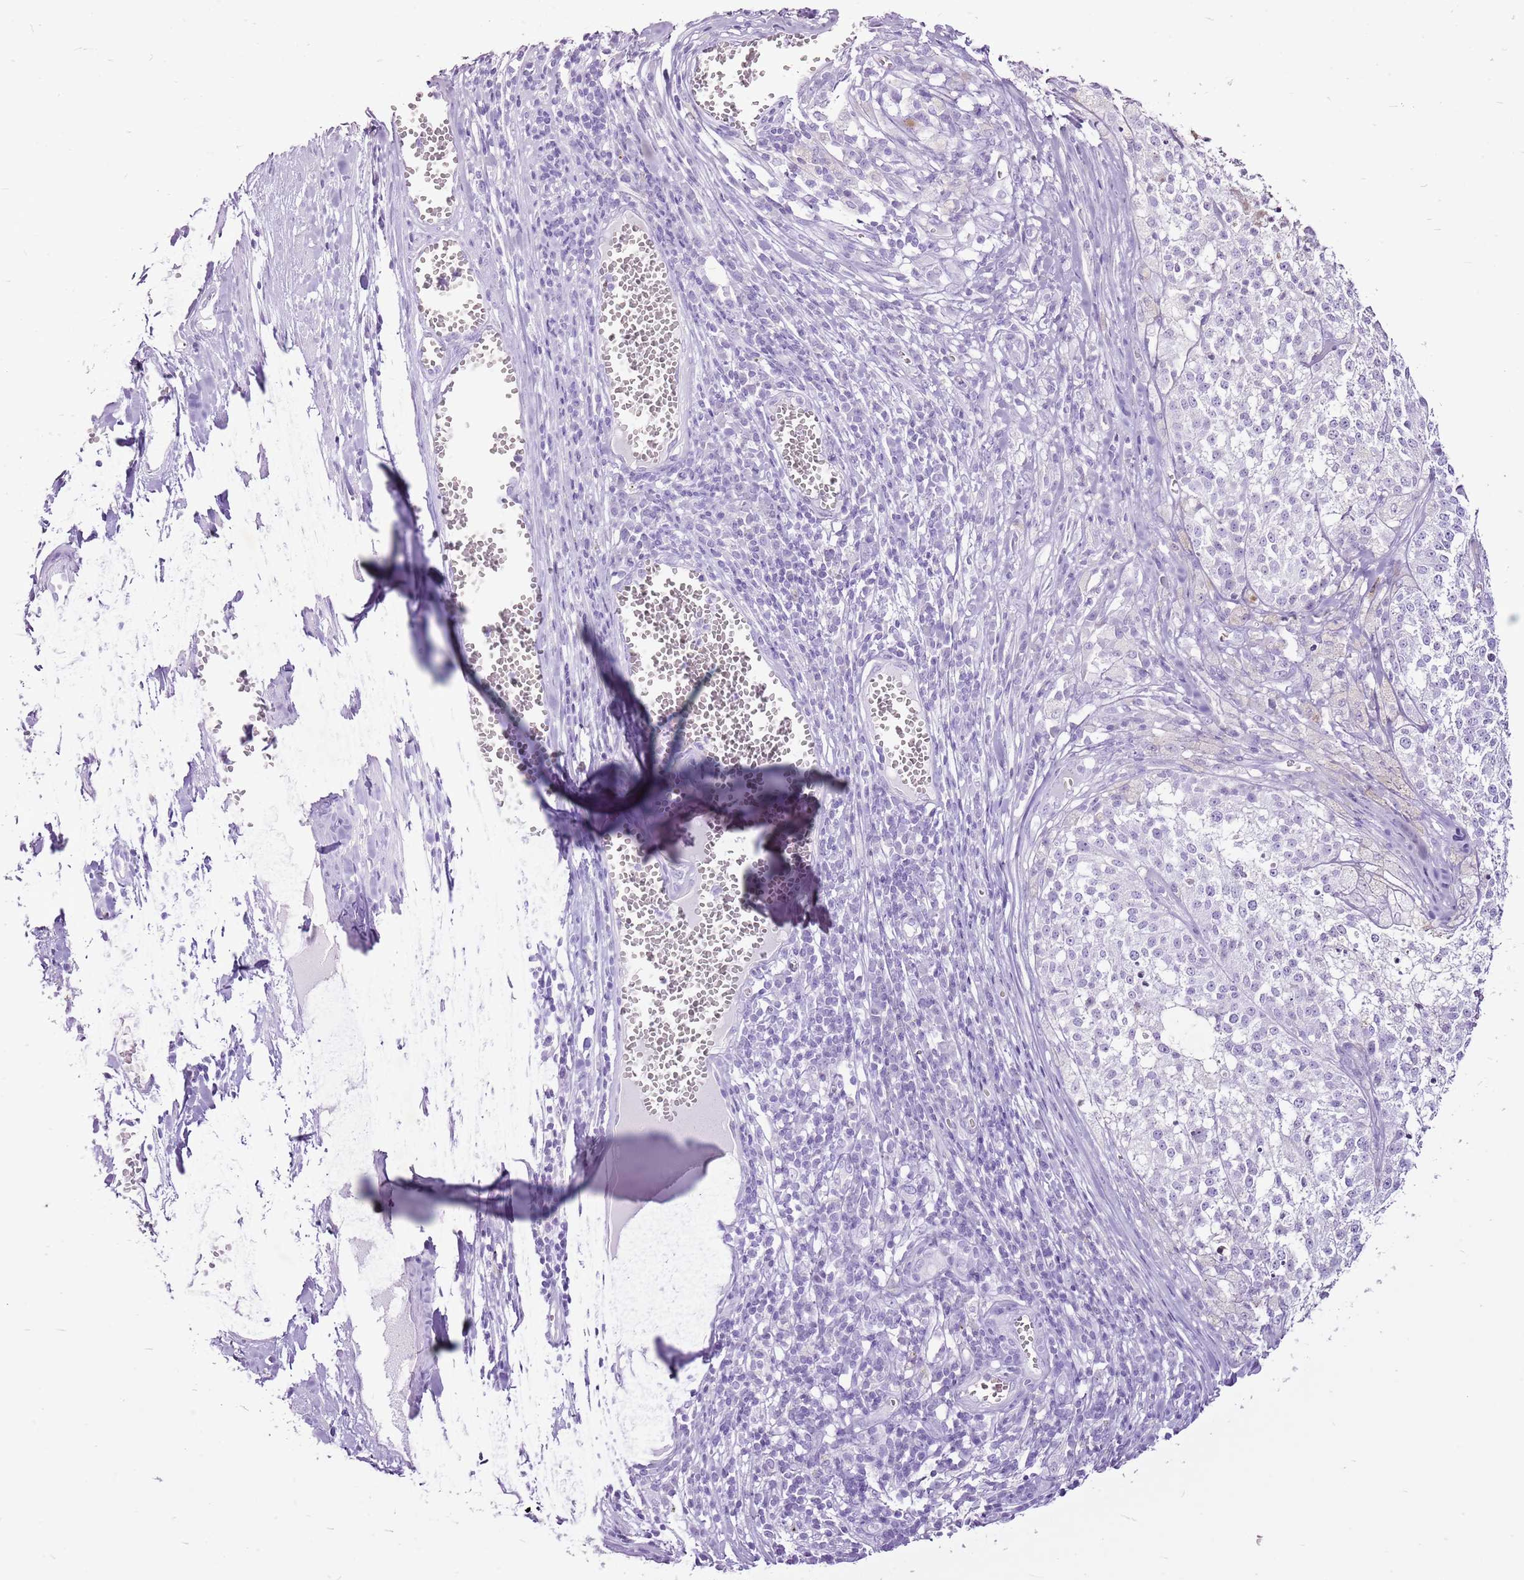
{"staining": {"intensity": "negative", "quantity": "none", "location": "none"}, "tissue": "melanoma", "cell_type": "Tumor cells", "image_type": "cancer", "snomed": [{"axis": "morphology", "description": "Malignant melanoma, NOS"}, {"axis": "topography", "description": "Skin"}], "caption": "This histopathology image is of melanoma stained with immunohistochemistry (IHC) to label a protein in brown with the nuclei are counter-stained blue. There is no expression in tumor cells. (Immunohistochemistry, brightfield microscopy, high magnification).", "gene": "CNFN", "patient": {"sex": "female", "age": 64}}